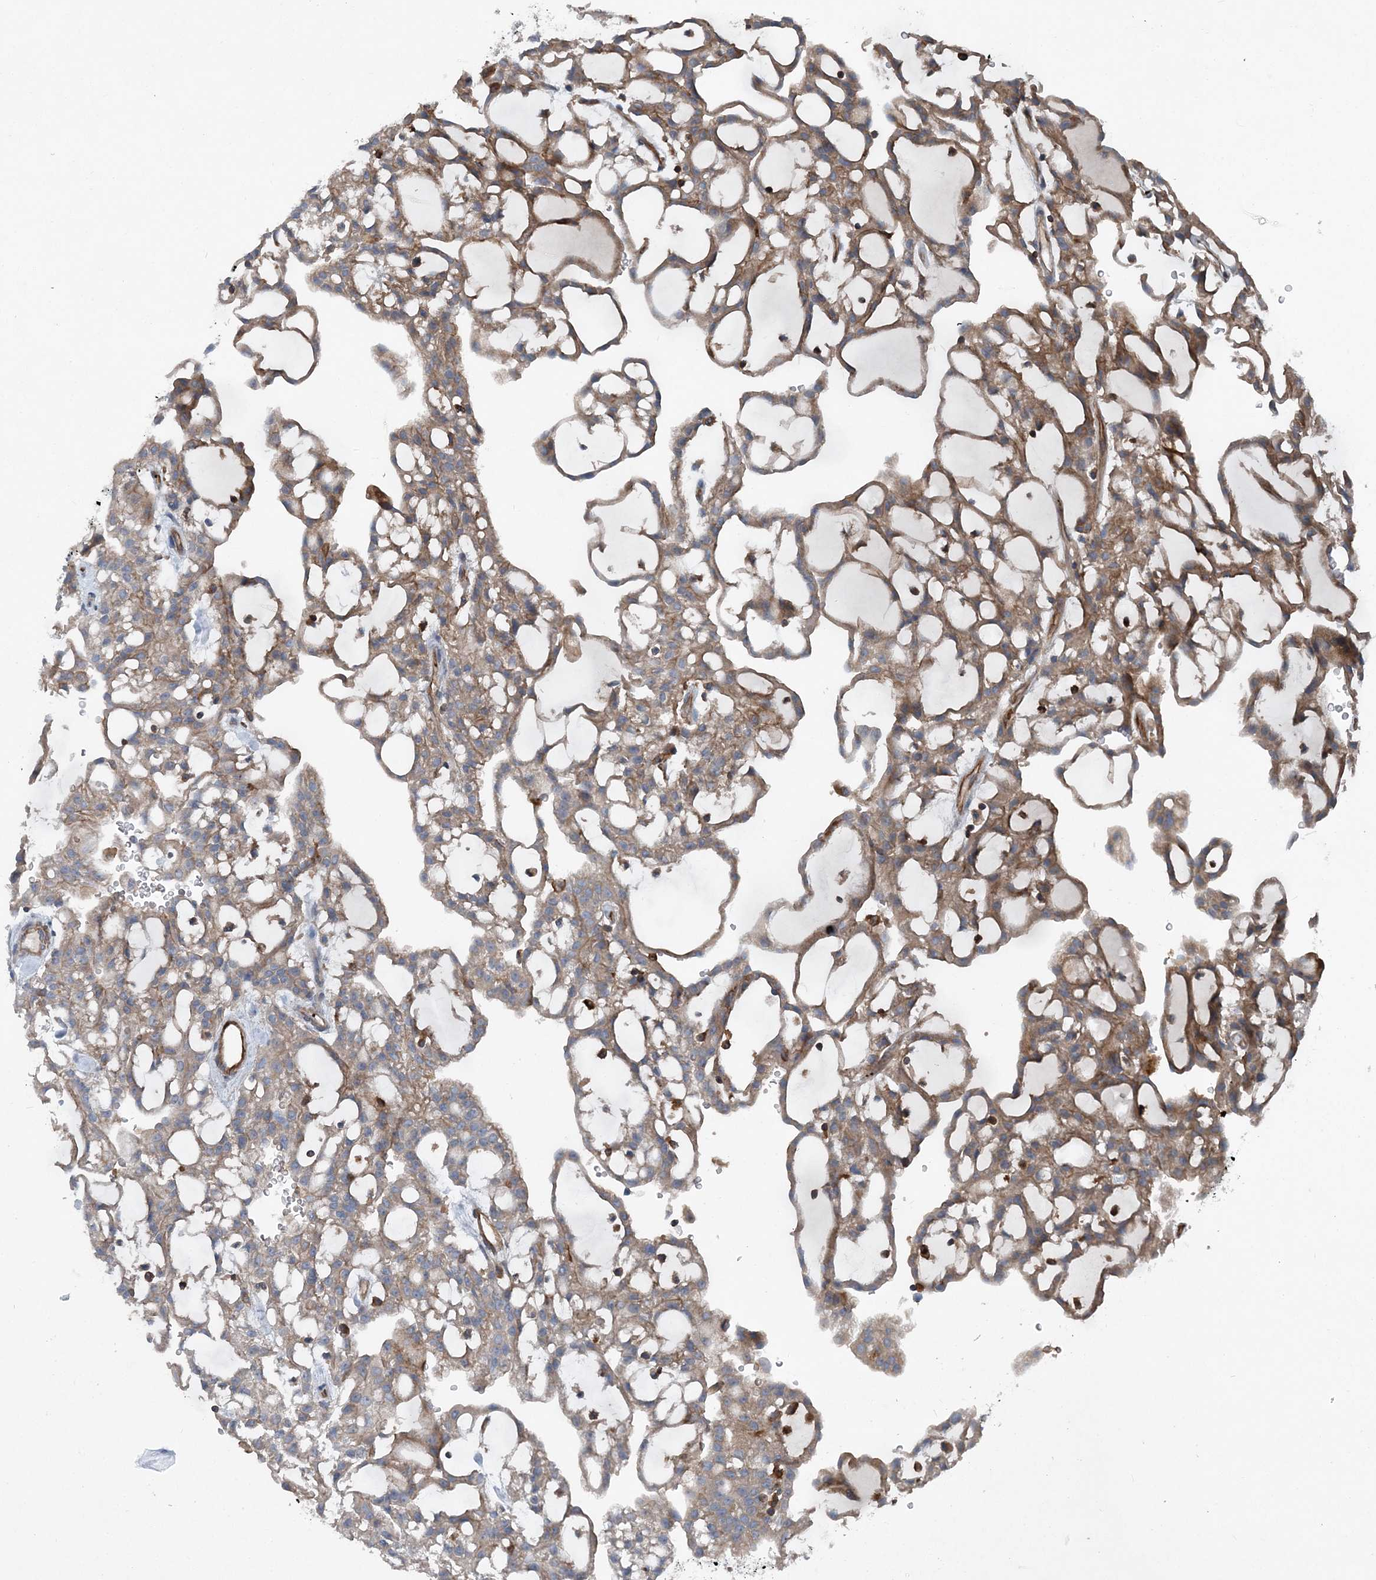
{"staining": {"intensity": "moderate", "quantity": "25%-75%", "location": "cytoplasmic/membranous"}, "tissue": "renal cancer", "cell_type": "Tumor cells", "image_type": "cancer", "snomed": [{"axis": "morphology", "description": "Adenocarcinoma, NOS"}, {"axis": "topography", "description": "Kidney"}], "caption": "Adenocarcinoma (renal) stained for a protein (brown) demonstrates moderate cytoplasmic/membranous positive staining in about 25%-75% of tumor cells.", "gene": "DGUOK", "patient": {"sex": "male", "age": 63}}